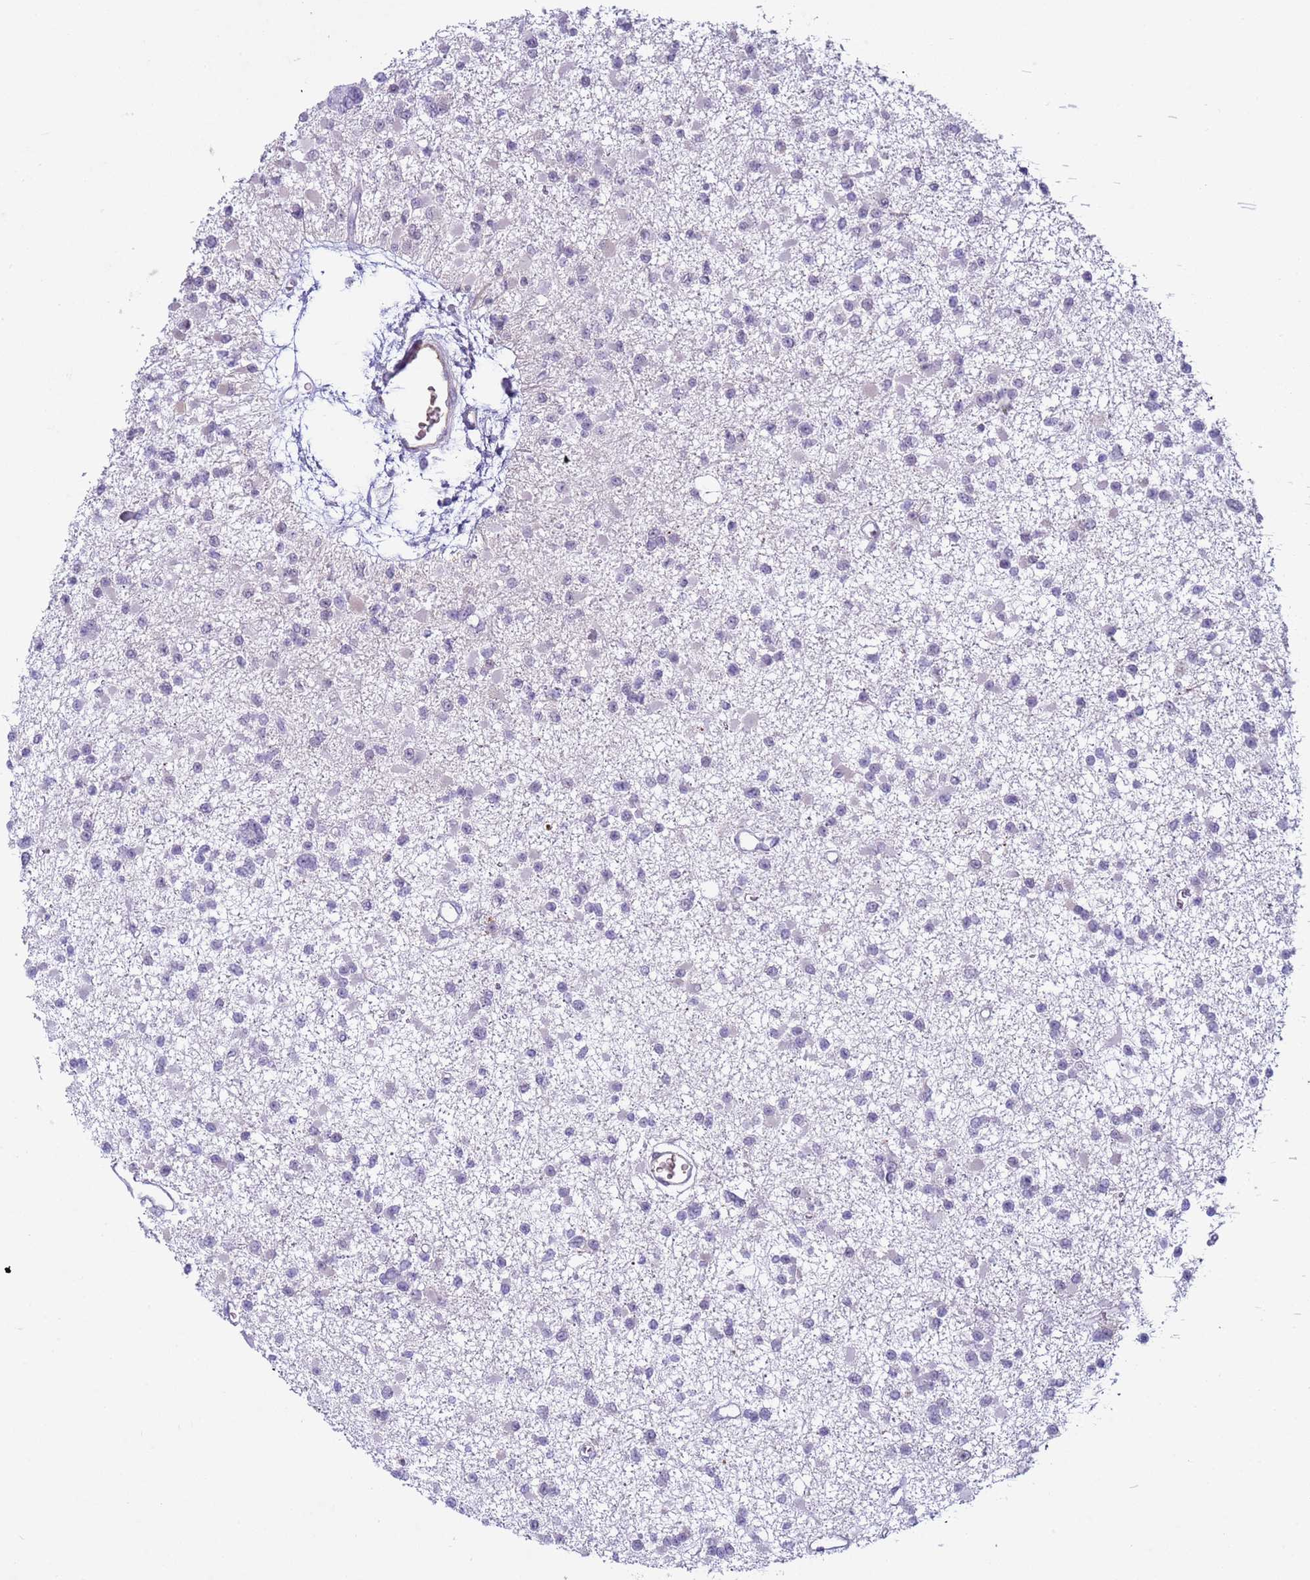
{"staining": {"intensity": "negative", "quantity": "none", "location": "none"}, "tissue": "glioma", "cell_type": "Tumor cells", "image_type": "cancer", "snomed": [{"axis": "morphology", "description": "Glioma, malignant, Low grade"}, {"axis": "topography", "description": "Brain"}], "caption": "The image exhibits no staining of tumor cells in malignant glioma (low-grade).", "gene": "NPAP1", "patient": {"sex": "female", "age": 22}}